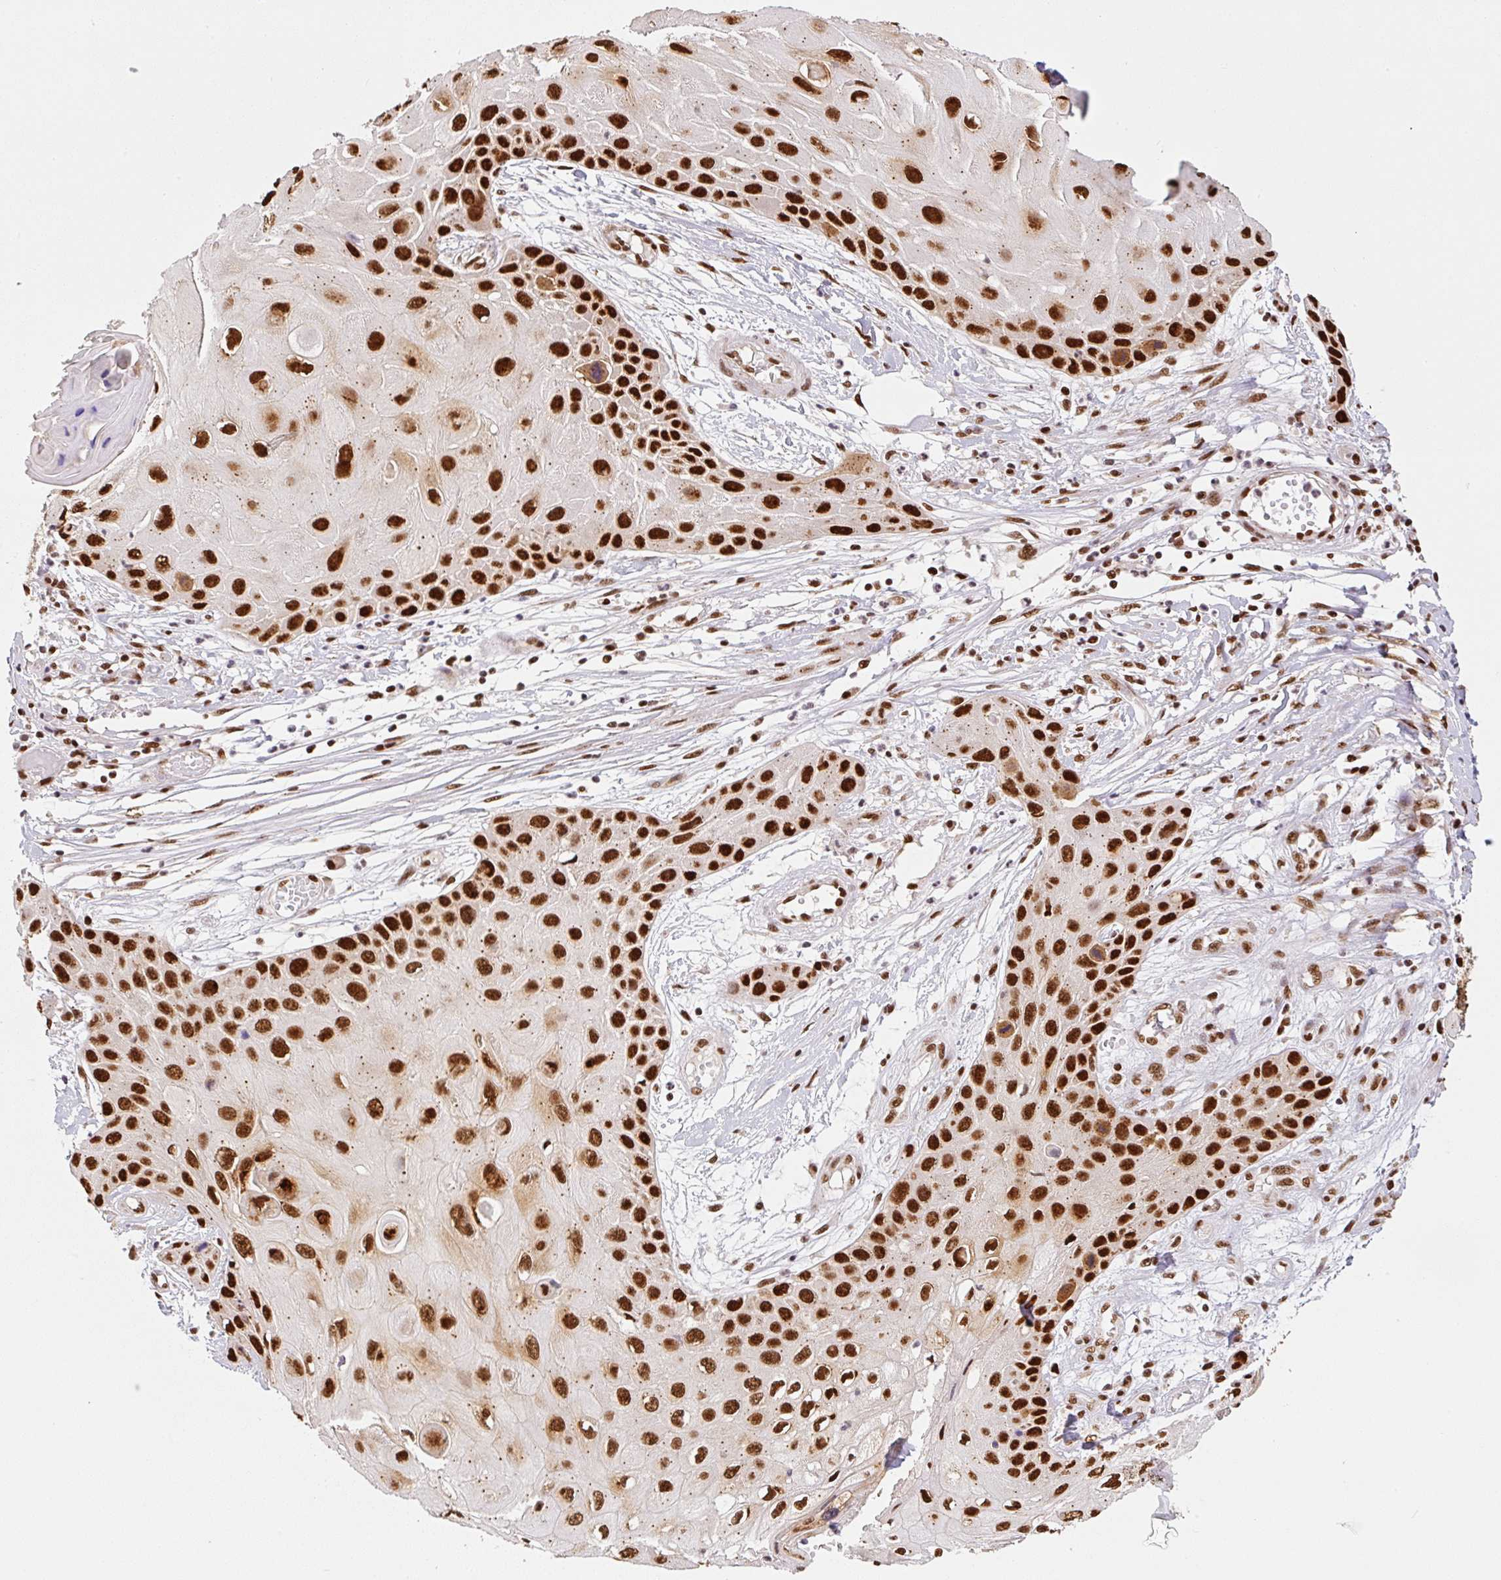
{"staining": {"intensity": "strong", "quantity": ">75%", "location": "nuclear"}, "tissue": "skin cancer", "cell_type": "Tumor cells", "image_type": "cancer", "snomed": [{"axis": "morphology", "description": "Squamous cell carcinoma, NOS"}, {"axis": "topography", "description": "Skin"}, {"axis": "topography", "description": "Vulva"}], "caption": "A photomicrograph of skin squamous cell carcinoma stained for a protein shows strong nuclear brown staining in tumor cells.", "gene": "GPR139", "patient": {"sex": "female", "age": 44}}